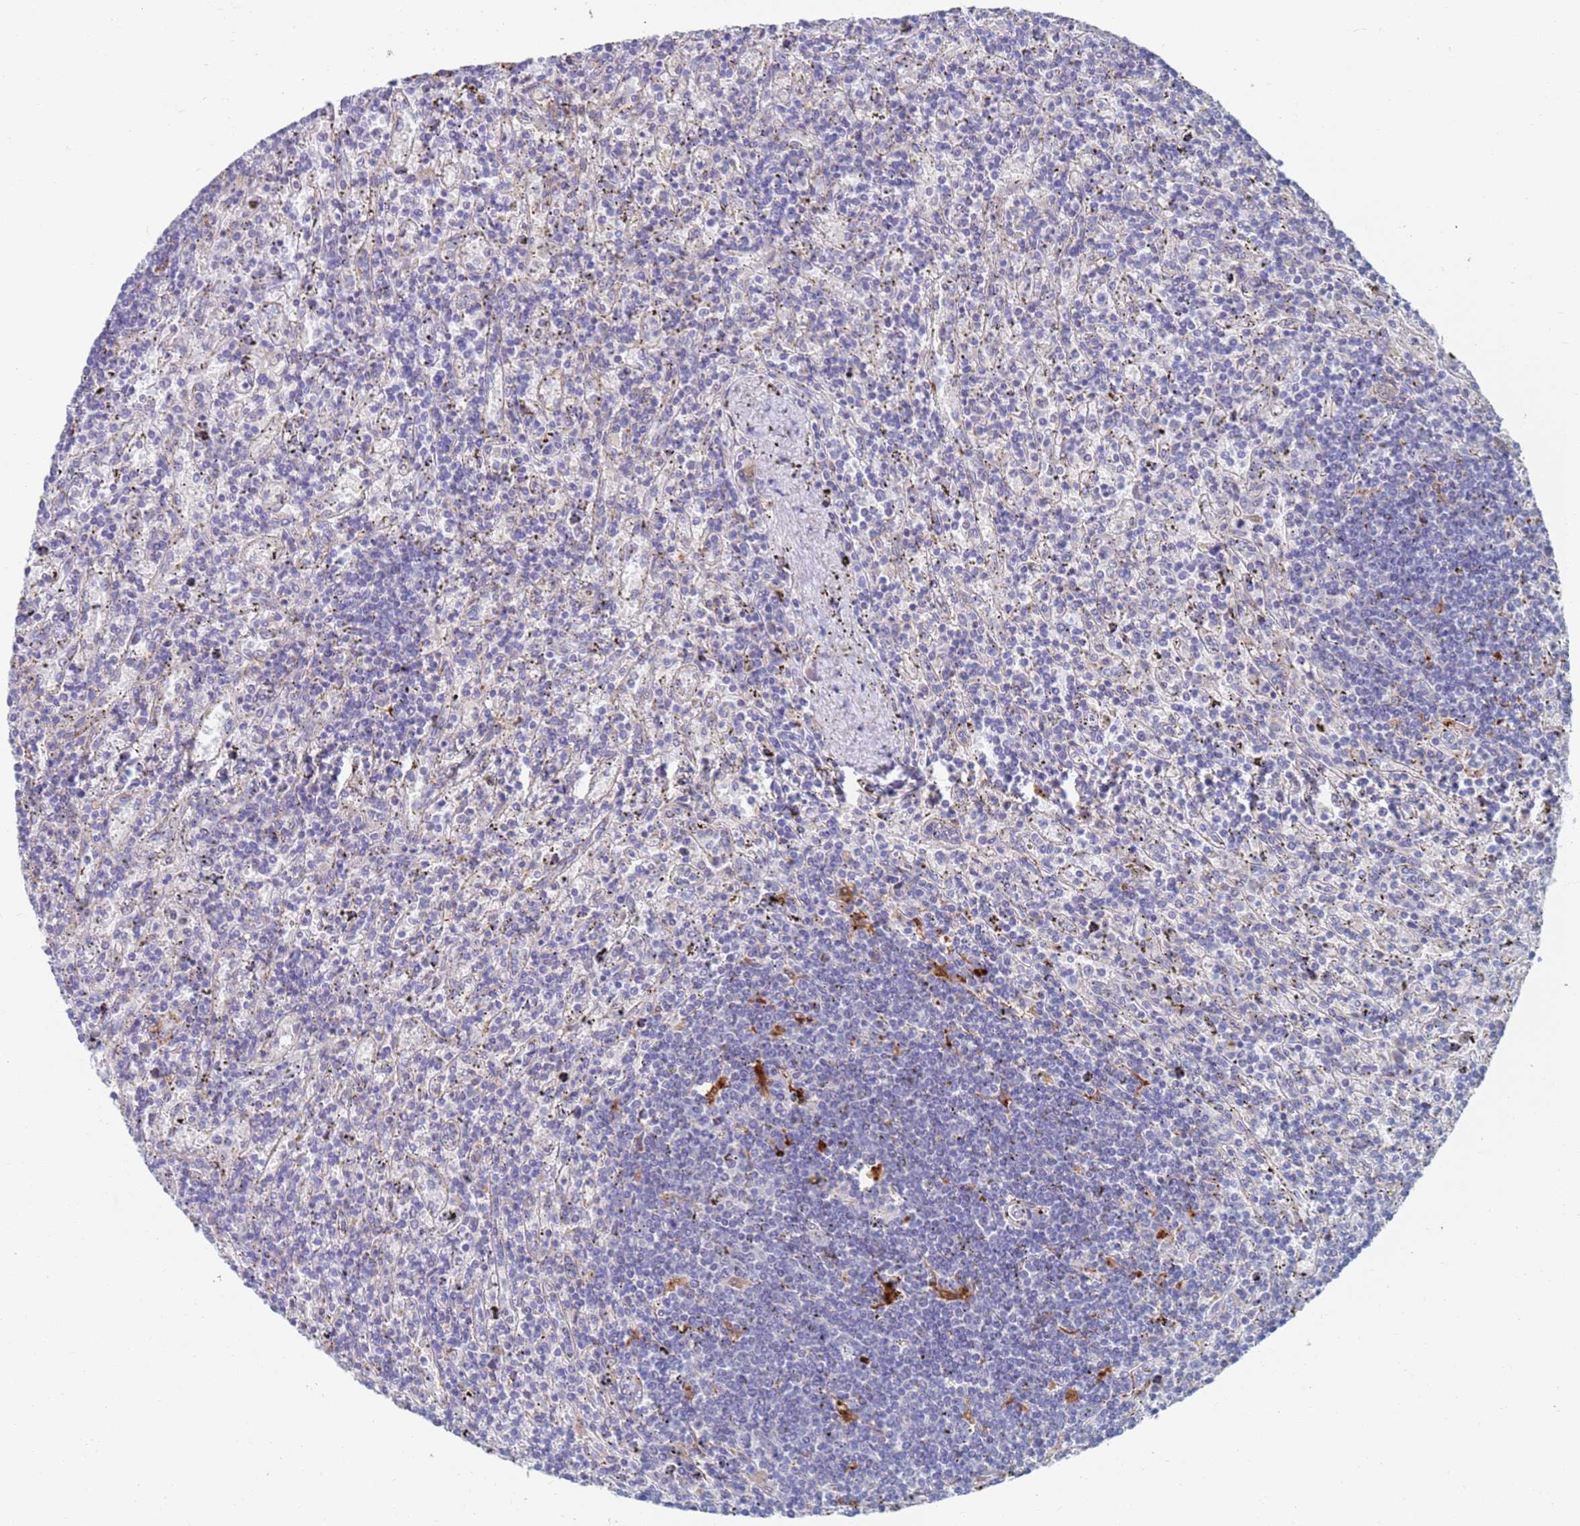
{"staining": {"intensity": "negative", "quantity": "none", "location": "none"}, "tissue": "lymphoma", "cell_type": "Tumor cells", "image_type": "cancer", "snomed": [{"axis": "morphology", "description": "Malignant lymphoma, non-Hodgkin's type, Low grade"}, {"axis": "topography", "description": "Spleen"}], "caption": "An immunohistochemistry image of lymphoma is shown. There is no staining in tumor cells of lymphoma.", "gene": "FUCA1", "patient": {"sex": "male", "age": 76}}